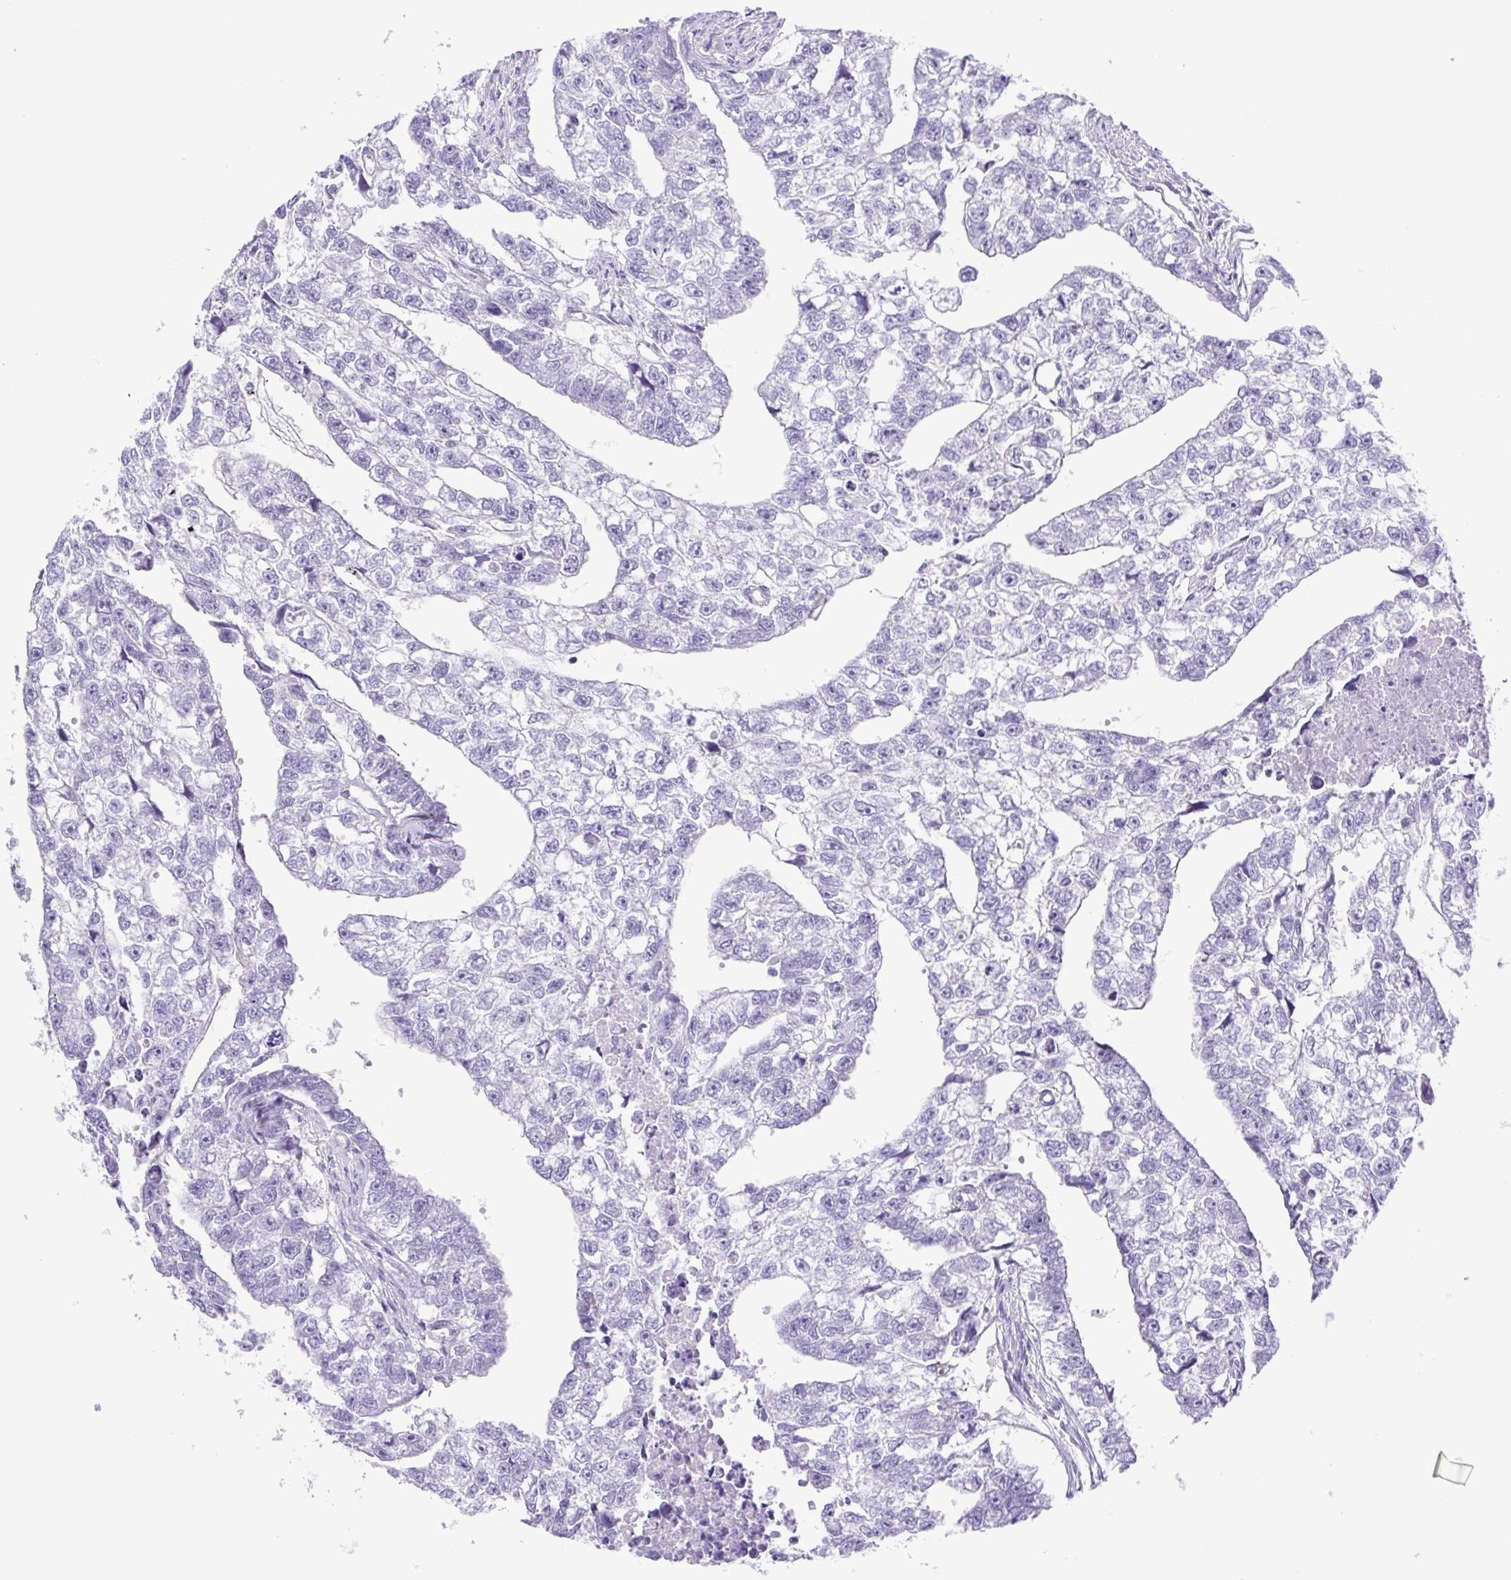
{"staining": {"intensity": "negative", "quantity": "none", "location": "none"}, "tissue": "testis cancer", "cell_type": "Tumor cells", "image_type": "cancer", "snomed": [{"axis": "morphology", "description": "Carcinoma, Embryonal, NOS"}, {"axis": "morphology", "description": "Teratoma, malignant, NOS"}, {"axis": "topography", "description": "Testis"}], "caption": "High power microscopy image of an immunohistochemistry (IHC) image of testis cancer, revealing no significant staining in tumor cells.", "gene": "CDSN", "patient": {"sex": "male", "age": 44}}